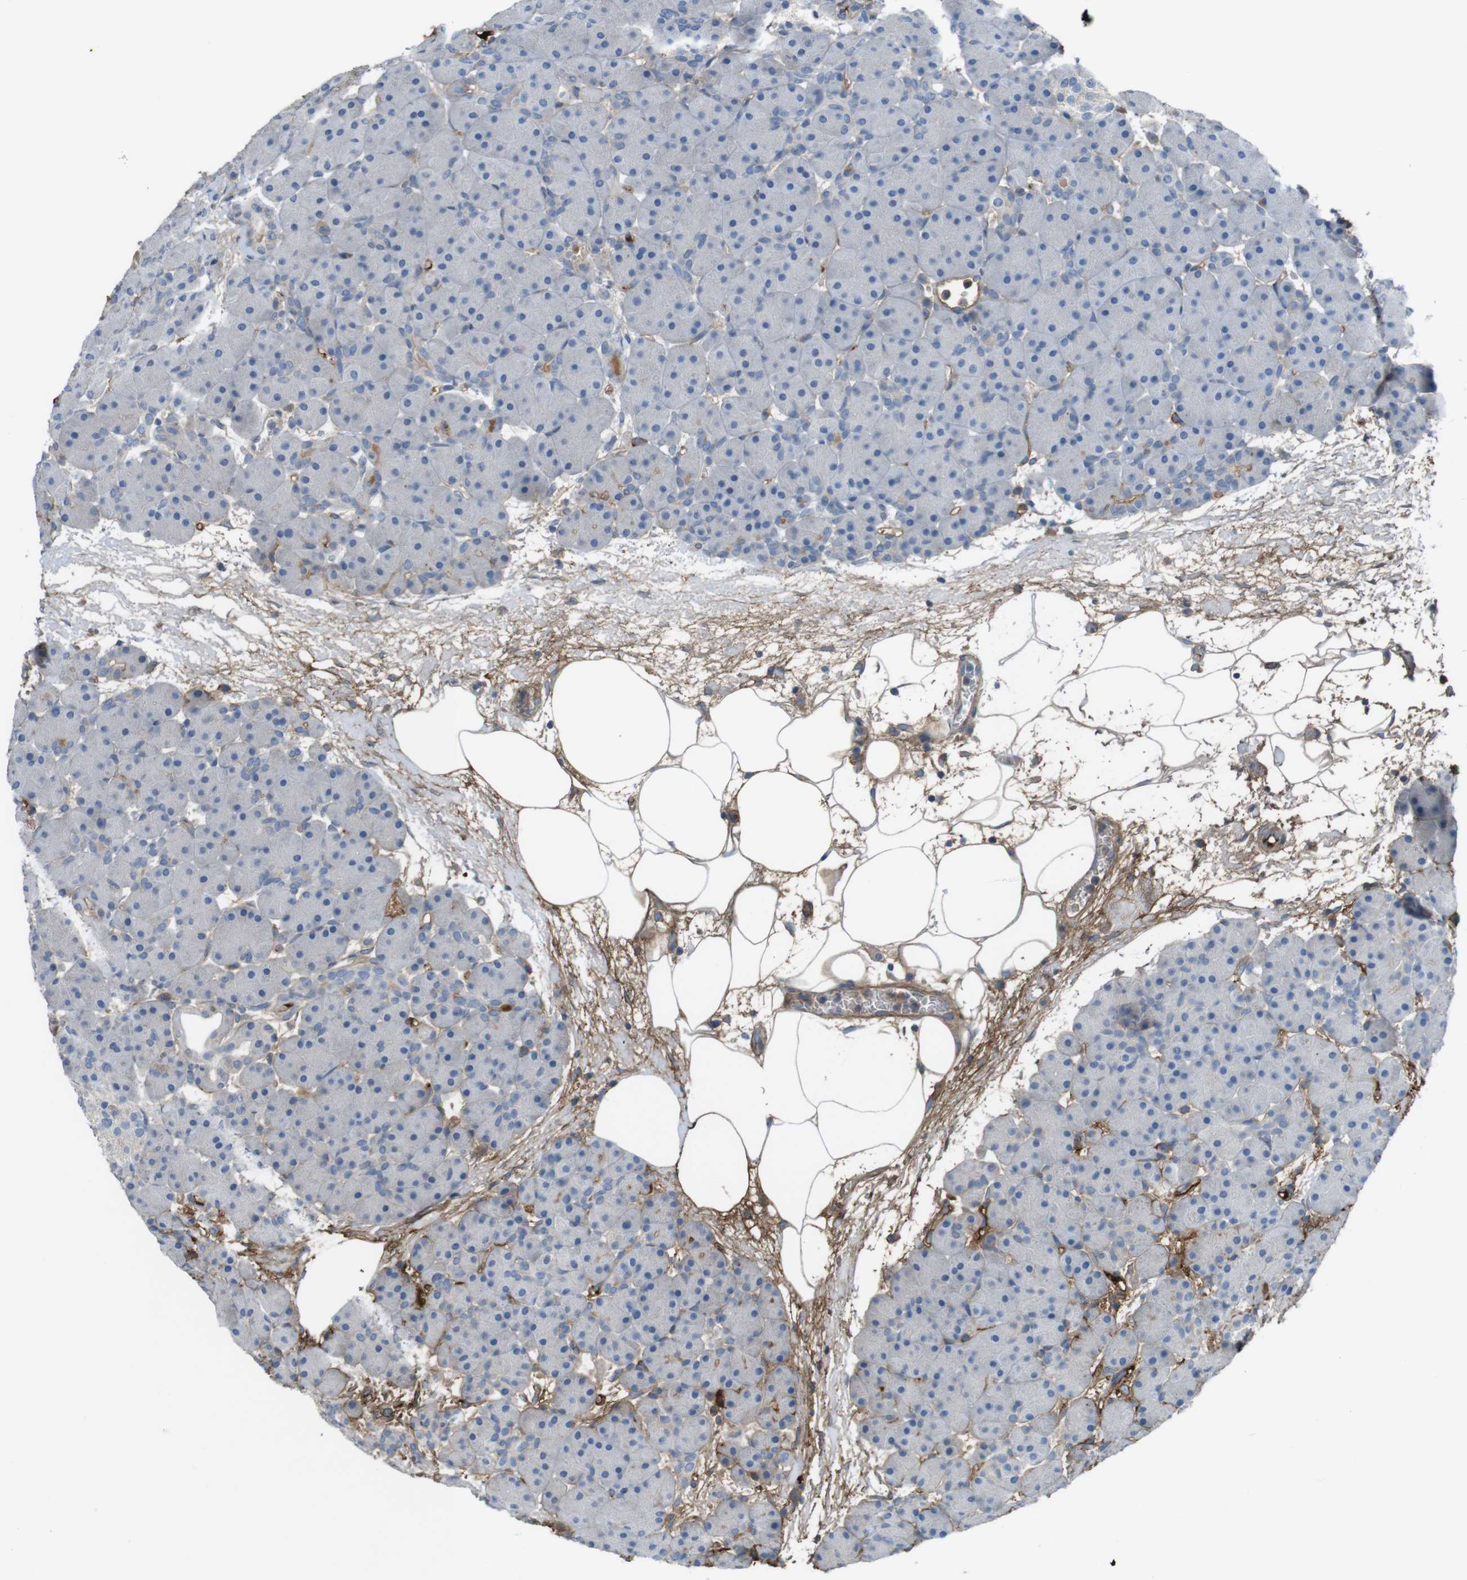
{"staining": {"intensity": "negative", "quantity": "none", "location": "none"}, "tissue": "pancreas", "cell_type": "Exocrine glandular cells", "image_type": "normal", "snomed": [{"axis": "morphology", "description": "Normal tissue, NOS"}, {"axis": "topography", "description": "Pancreas"}], "caption": "The histopathology image shows no staining of exocrine glandular cells in unremarkable pancreas.", "gene": "LTBP4", "patient": {"sex": "male", "age": 66}}